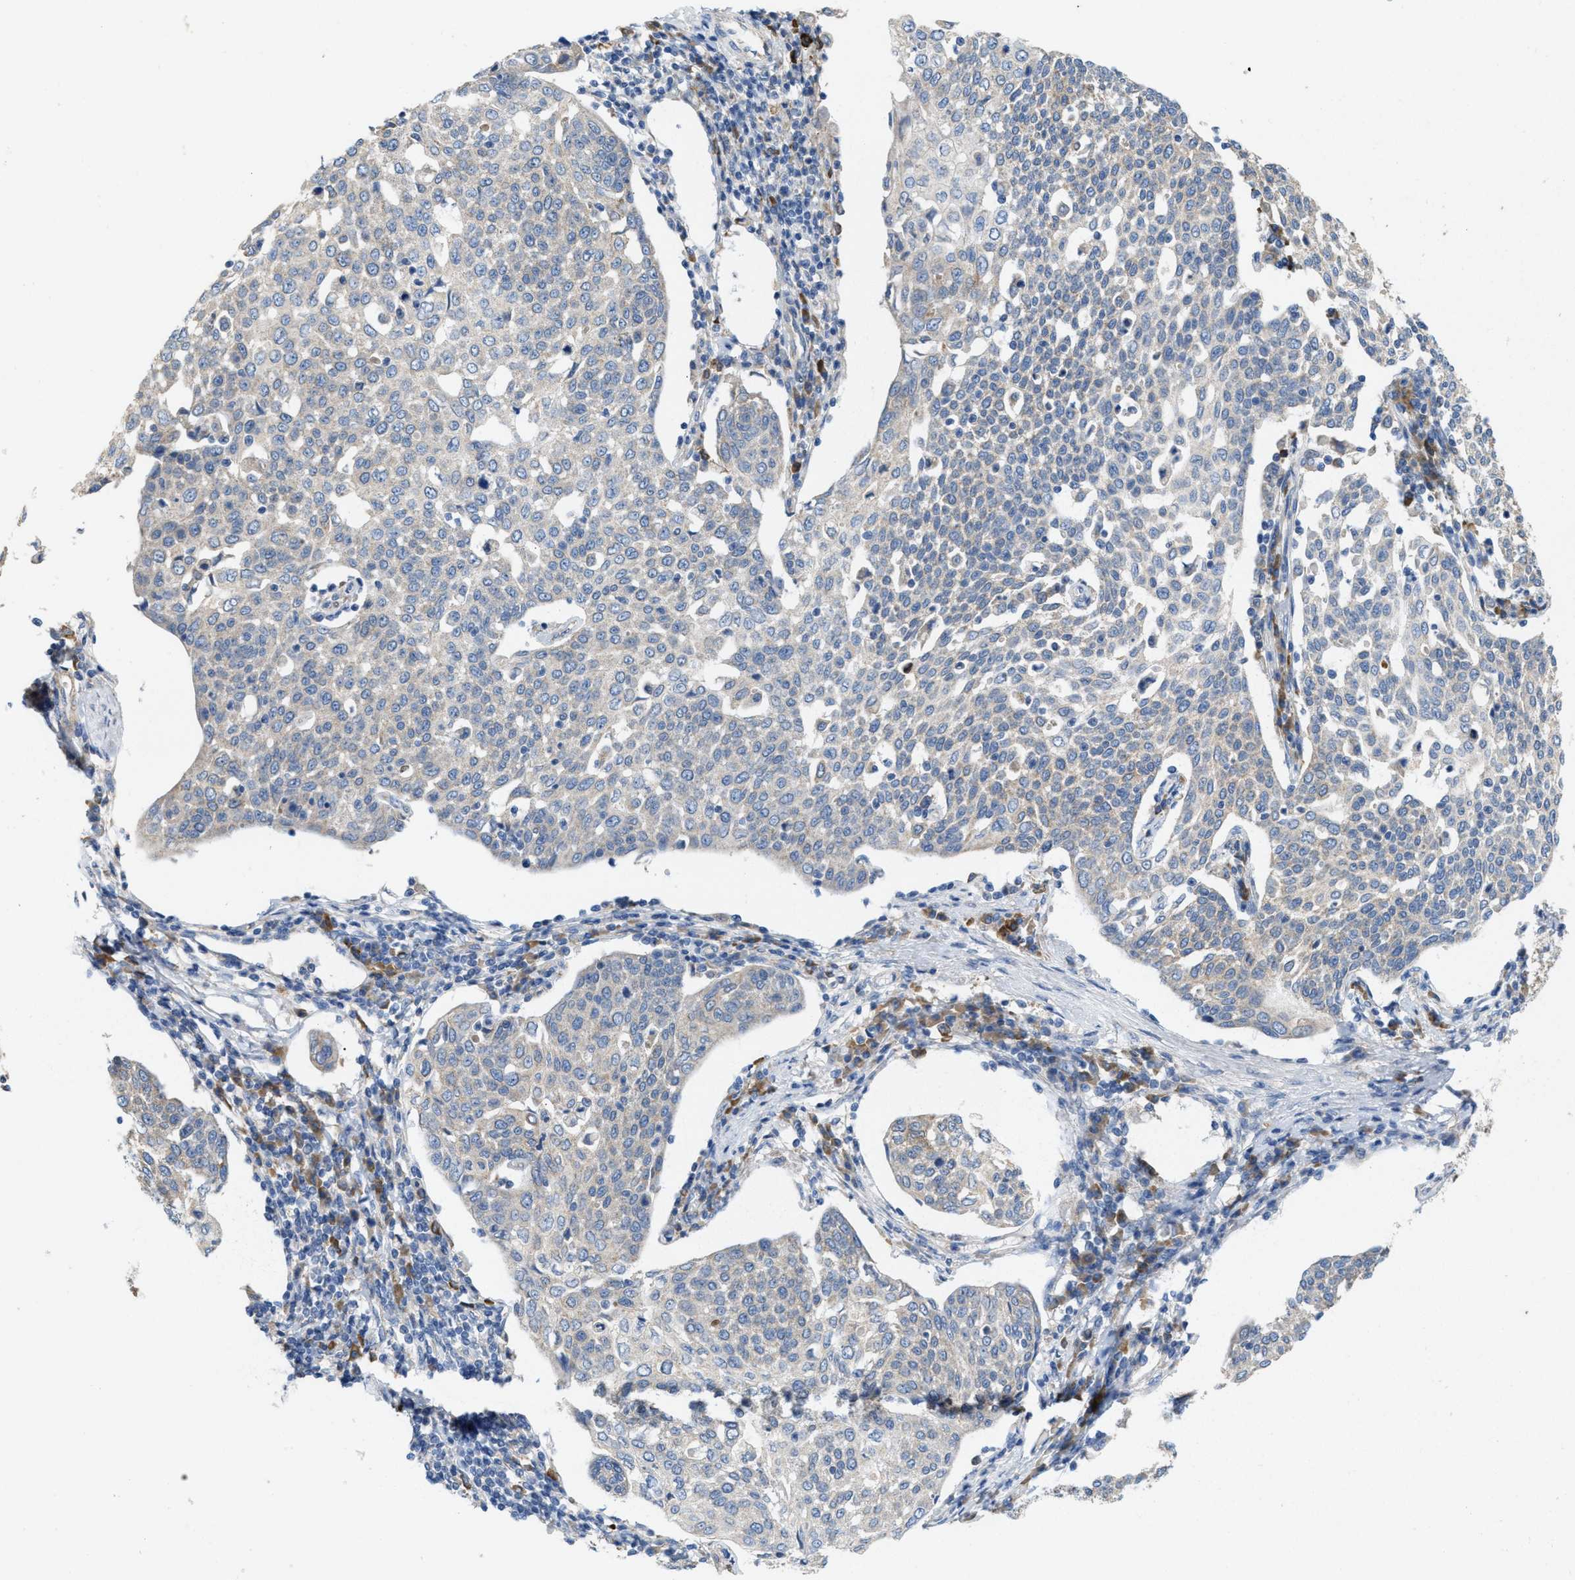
{"staining": {"intensity": "negative", "quantity": "none", "location": "none"}, "tissue": "cervical cancer", "cell_type": "Tumor cells", "image_type": "cancer", "snomed": [{"axis": "morphology", "description": "Squamous cell carcinoma, NOS"}, {"axis": "topography", "description": "Cervix"}], "caption": "An immunohistochemistry image of cervical cancer is shown. There is no staining in tumor cells of cervical cancer.", "gene": "DYNC2I1", "patient": {"sex": "female", "age": 34}}